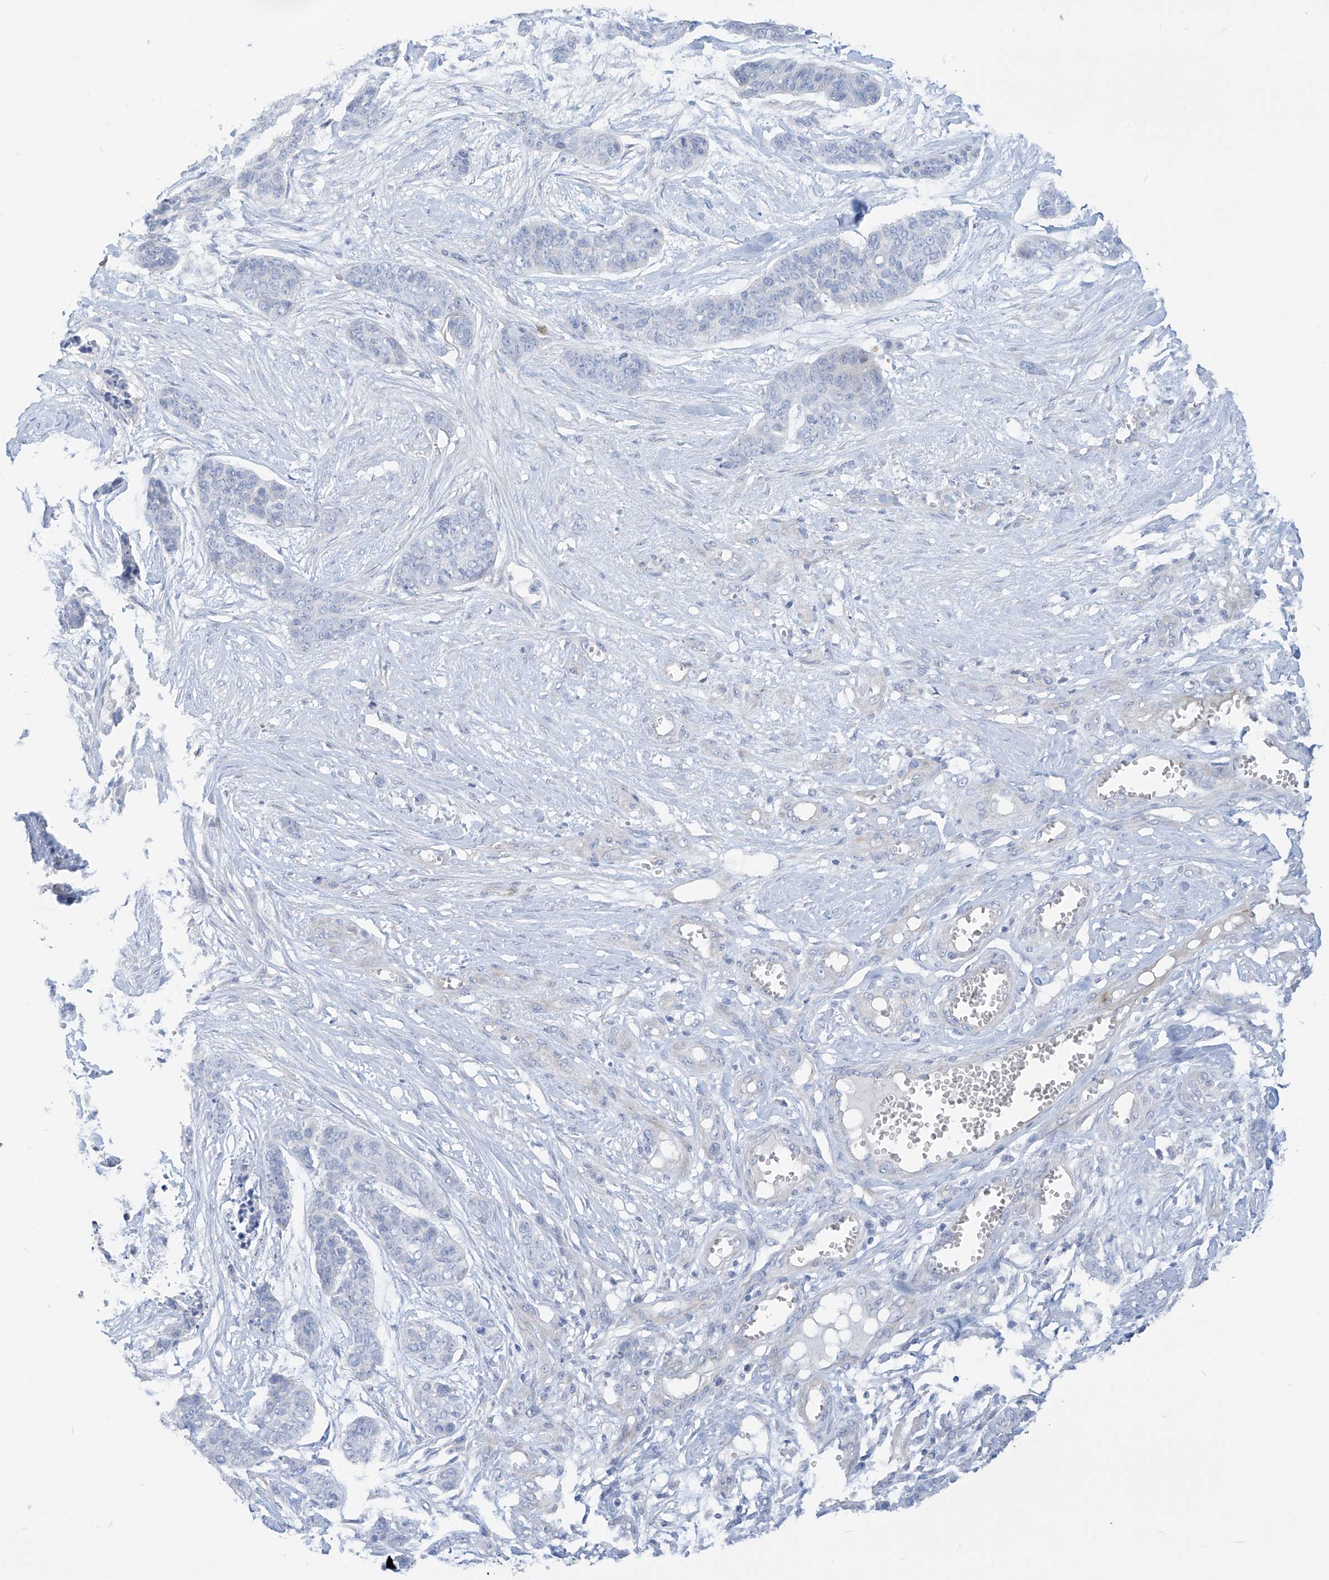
{"staining": {"intensity": "negative", "quantity": "none", "location": "none"}, "tissue": "skin cancer", "cell_type": "Tumor cells", "image_type": "cancer", "snomed": [{"axis": "morphology", "description": "Basal cell carcinoma"}, {"axis": "topography", "description": "Skin"}], "caption": "IHC photomicrograph of neoplastic tissue: skin basal cell carcinoma stained with DAB (3,3'-diaminobenzidine) displays no significant protein staining in tumor cells.", "gene": "ASPRV1", "patient": {"sex": "female", "age": 64}}